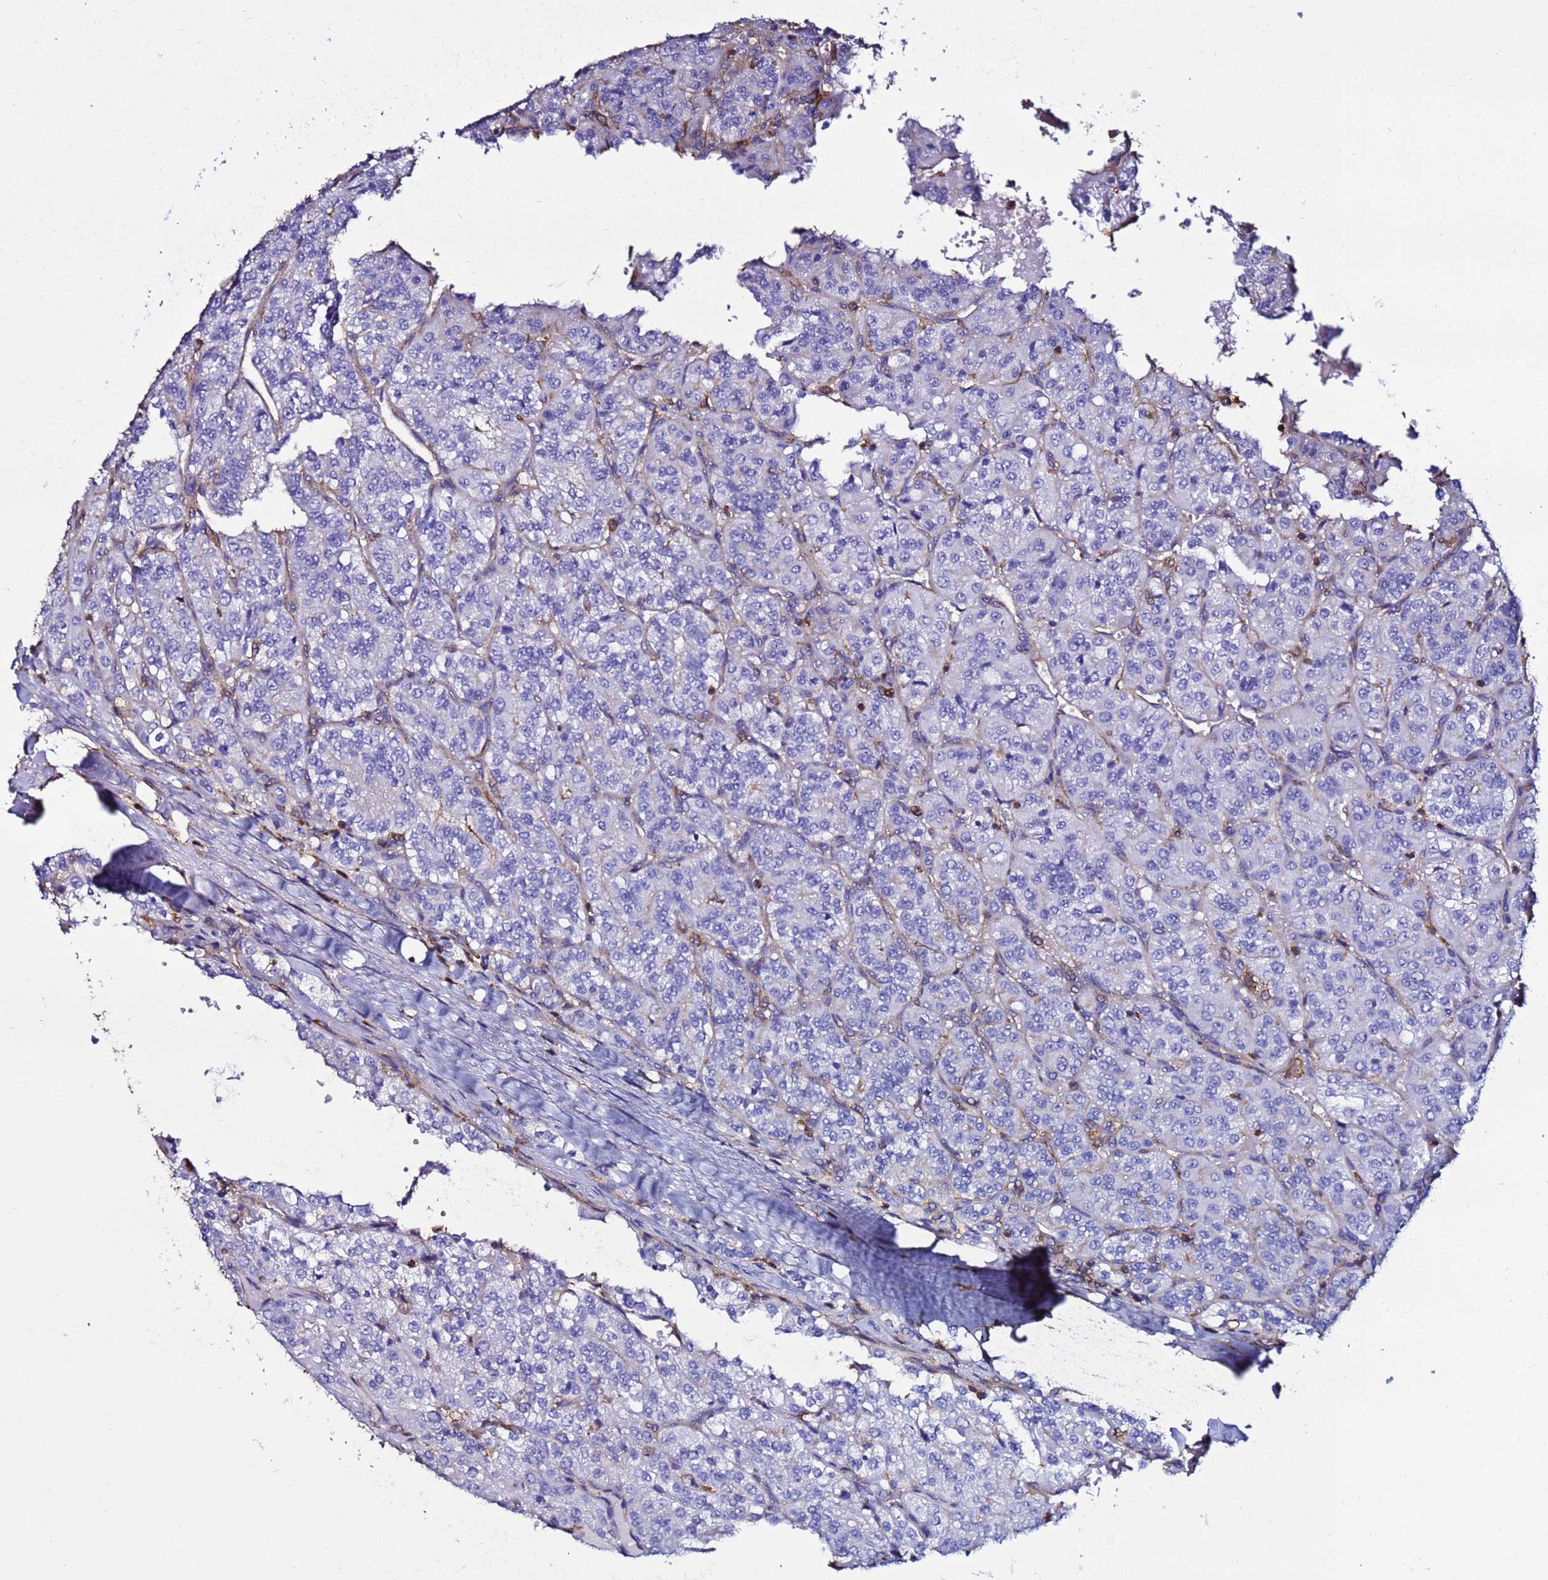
{"staining": {"intensity": "negative", "quantity": "none", "location": "none"}, "tissue": "renal cancer", "cell_type": "Tumor cells", "image_type": "cancer", "snomed": [{"axis": "morphology", "description": "Adenocarcinoma, NOS"}, {"axis": "topography", "description": "Kidney"}], "caption": "An immunohistochemistry (IHC) micrograph of renal cancer is shown. There is no staining in tumor cells of renal cancer.", "gene": "ACTB", "patient": {"sex": "female", "age": 63}}